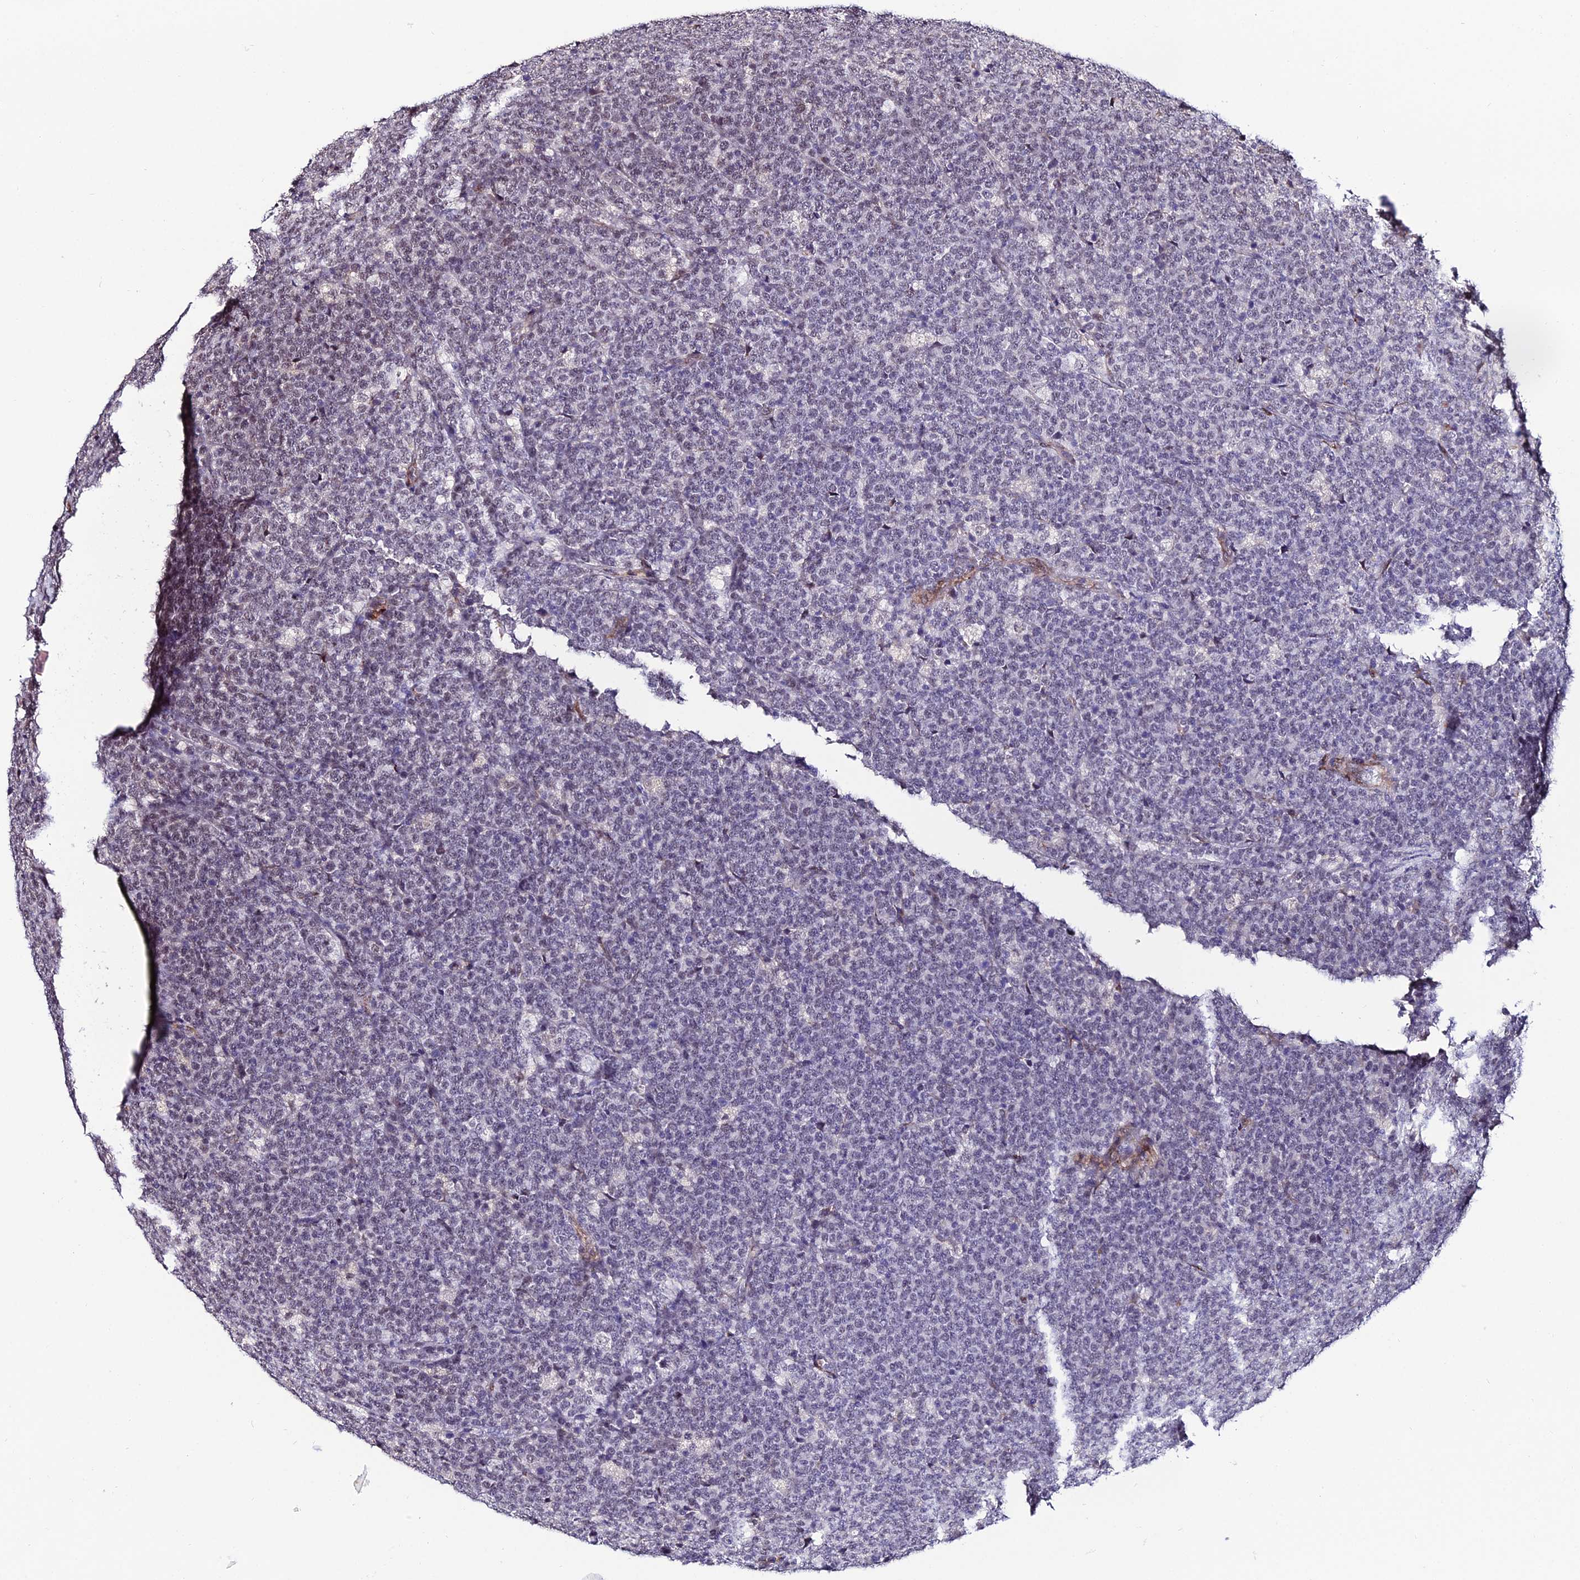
{"staining": {"intensity": "negative", "quantity": "none", "location": "none"}, "tissue": "lymphoma", "cell_type": "Tumor cells", "image_type": "cancer", "snomed": [{"axis": "morphology", "description": "Malignant lymphoma, non-Hodgkin's type, High grade"}, {"axis": "topography", "description": "Small intestine"}], "caption": "A high-resolution photomicrograph shows immunohistochemistry staining of lymphoma, which displays no significant staining in tumor cells.", "gene": "SYT15", "patient": {"sex": "male", "age": 8}}